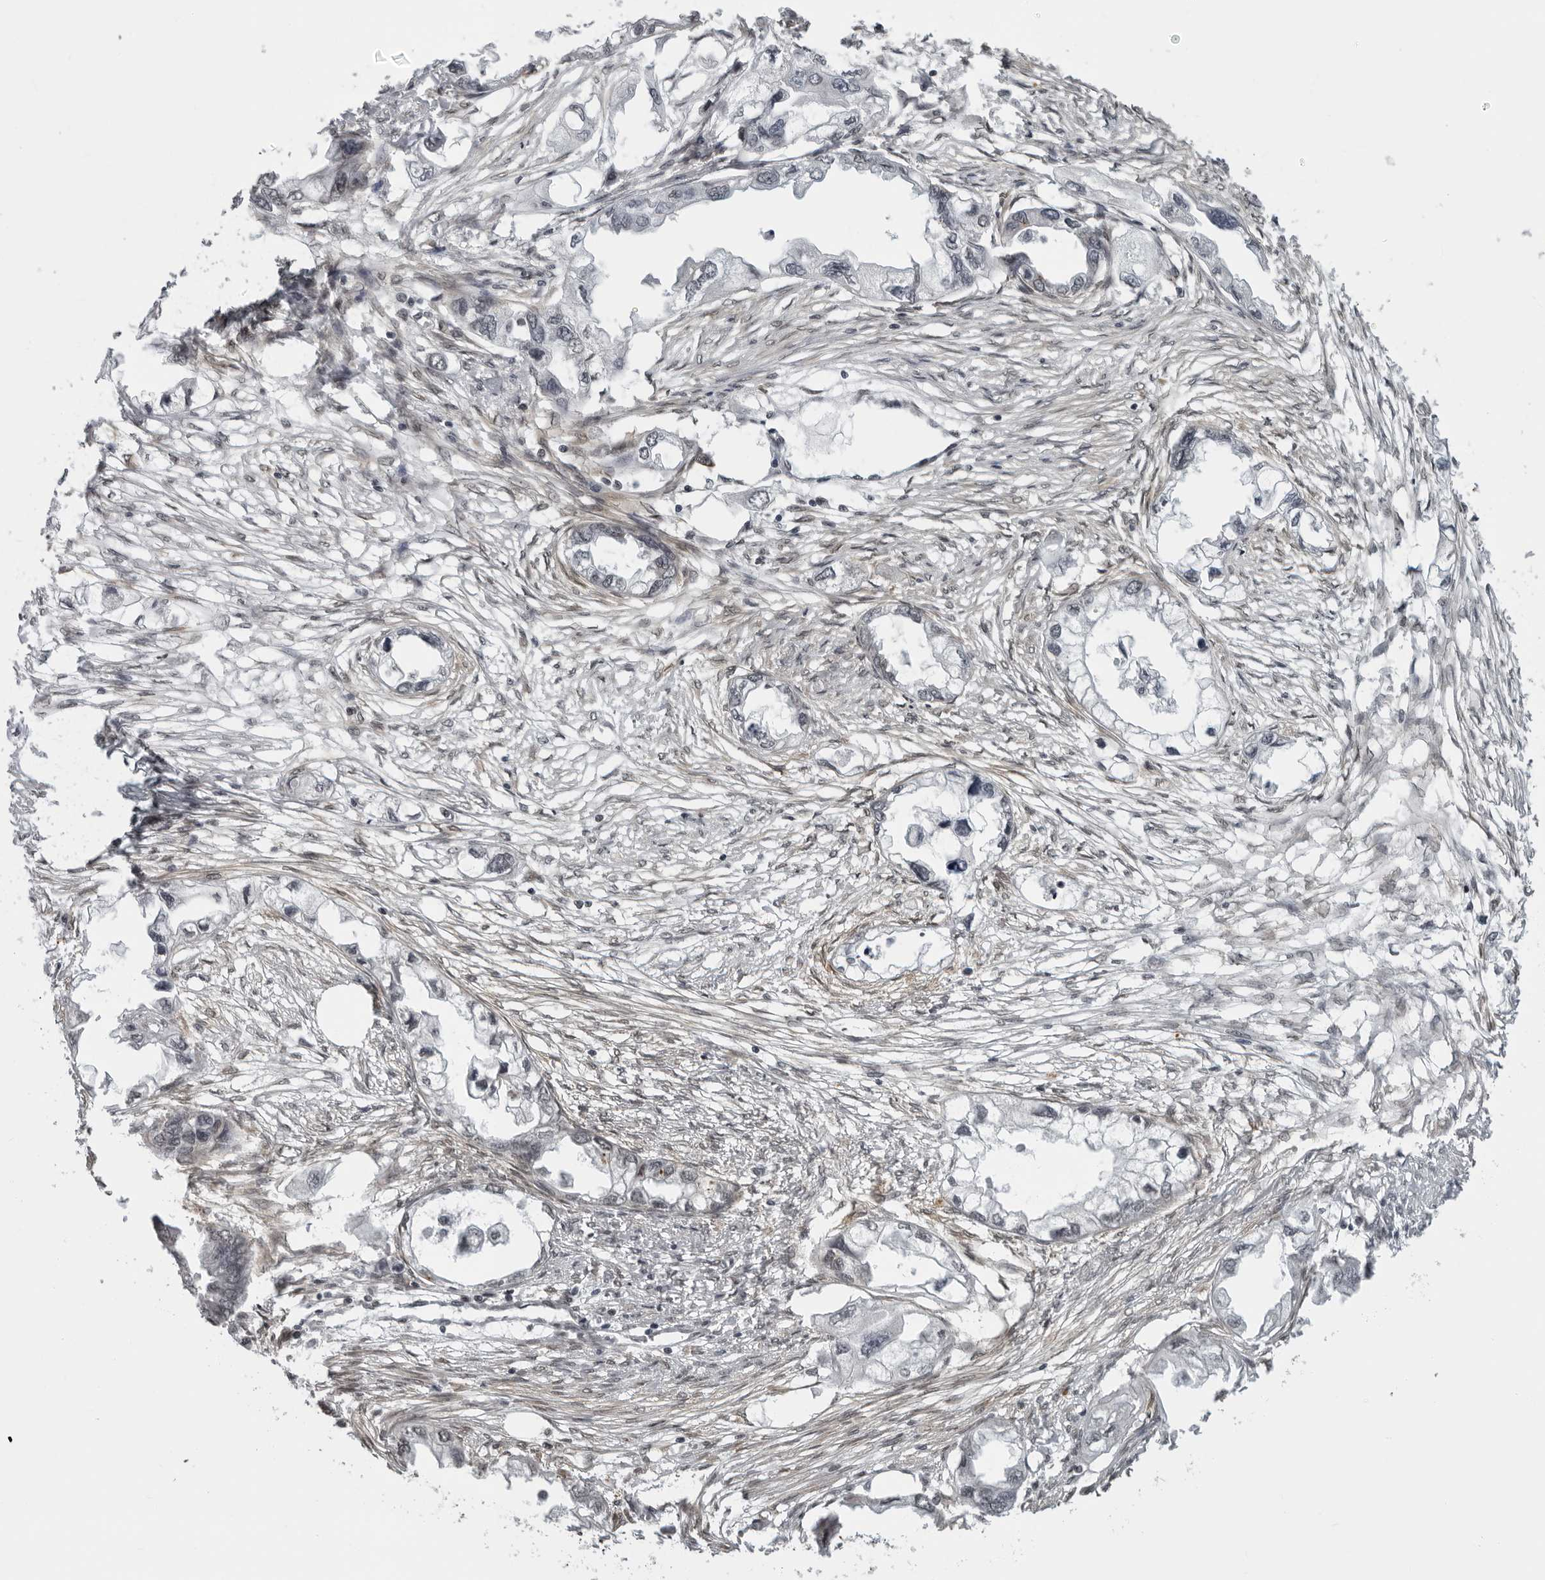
{"staining": {"intensity": "negative", "quantity": "none", "location": "none"}, "tissue": "endometrial cancer", "cell_type": "Tumor cells", "image_type": "cancer", "snomed": [{"axis": "morphology", "description": "Adenocarcinoma, NOS"}, {"axis": "morphology", "description": "Adenocarcinoma, metastatic, NOS"}, {"axis": "topography", "description": "Adipose tissue"}, {"axis": "topography", "description": "Endometrium"}], "caption": "This image is of endometrial cancer stained with immunohistochemistry (IHC) to label a protein in brown with the nuclei are counter-stained blue. There is no expression in tumor cells.", "gene": "MAF", "patient": {"sex": "female", "age": 67}}